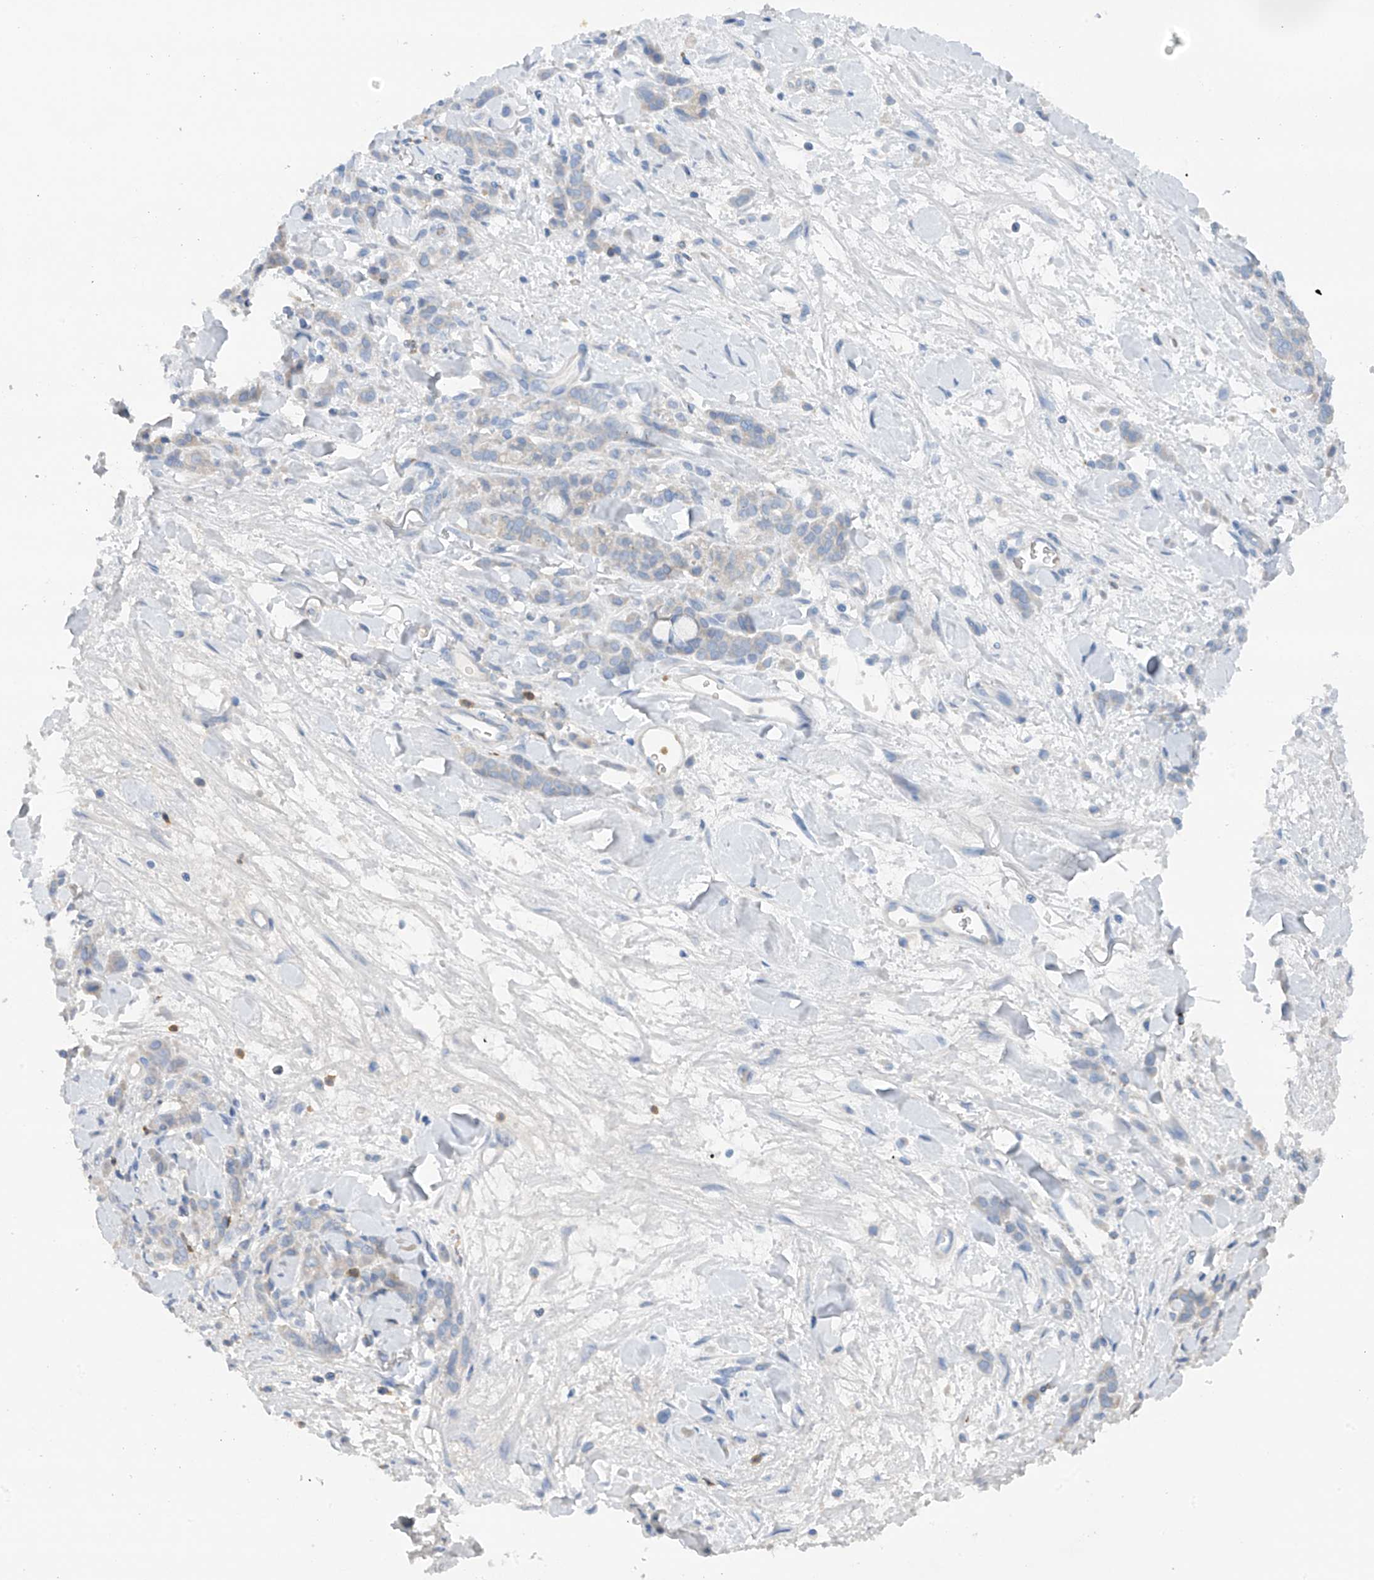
{"staining": {"intensity": "negative", "quantity": "none", "location": "none"}, "tissue": "stomach cancer", "cell_type": "Tumor cells", "image_type": "cancer", "snomed": [{"axis": "morphology", "description": "Normal tissue, NOS"}, {"axis": "morphology", "description": "Adenocarcinoma, NOS"}, {"axis": "topography", "description": "Stomach"}], "caption": "Tumor cells are negative for brown protein staining in stomach cancer. (Stains: DAB (3,3'-diaminobenzidine) immunohistochemistry with hematoxylin counter stain, Microscopy: brightfield microscopy at high magnification).", "gene": "PHACTR2", "patient": {"sex": "male", "age": 82}}